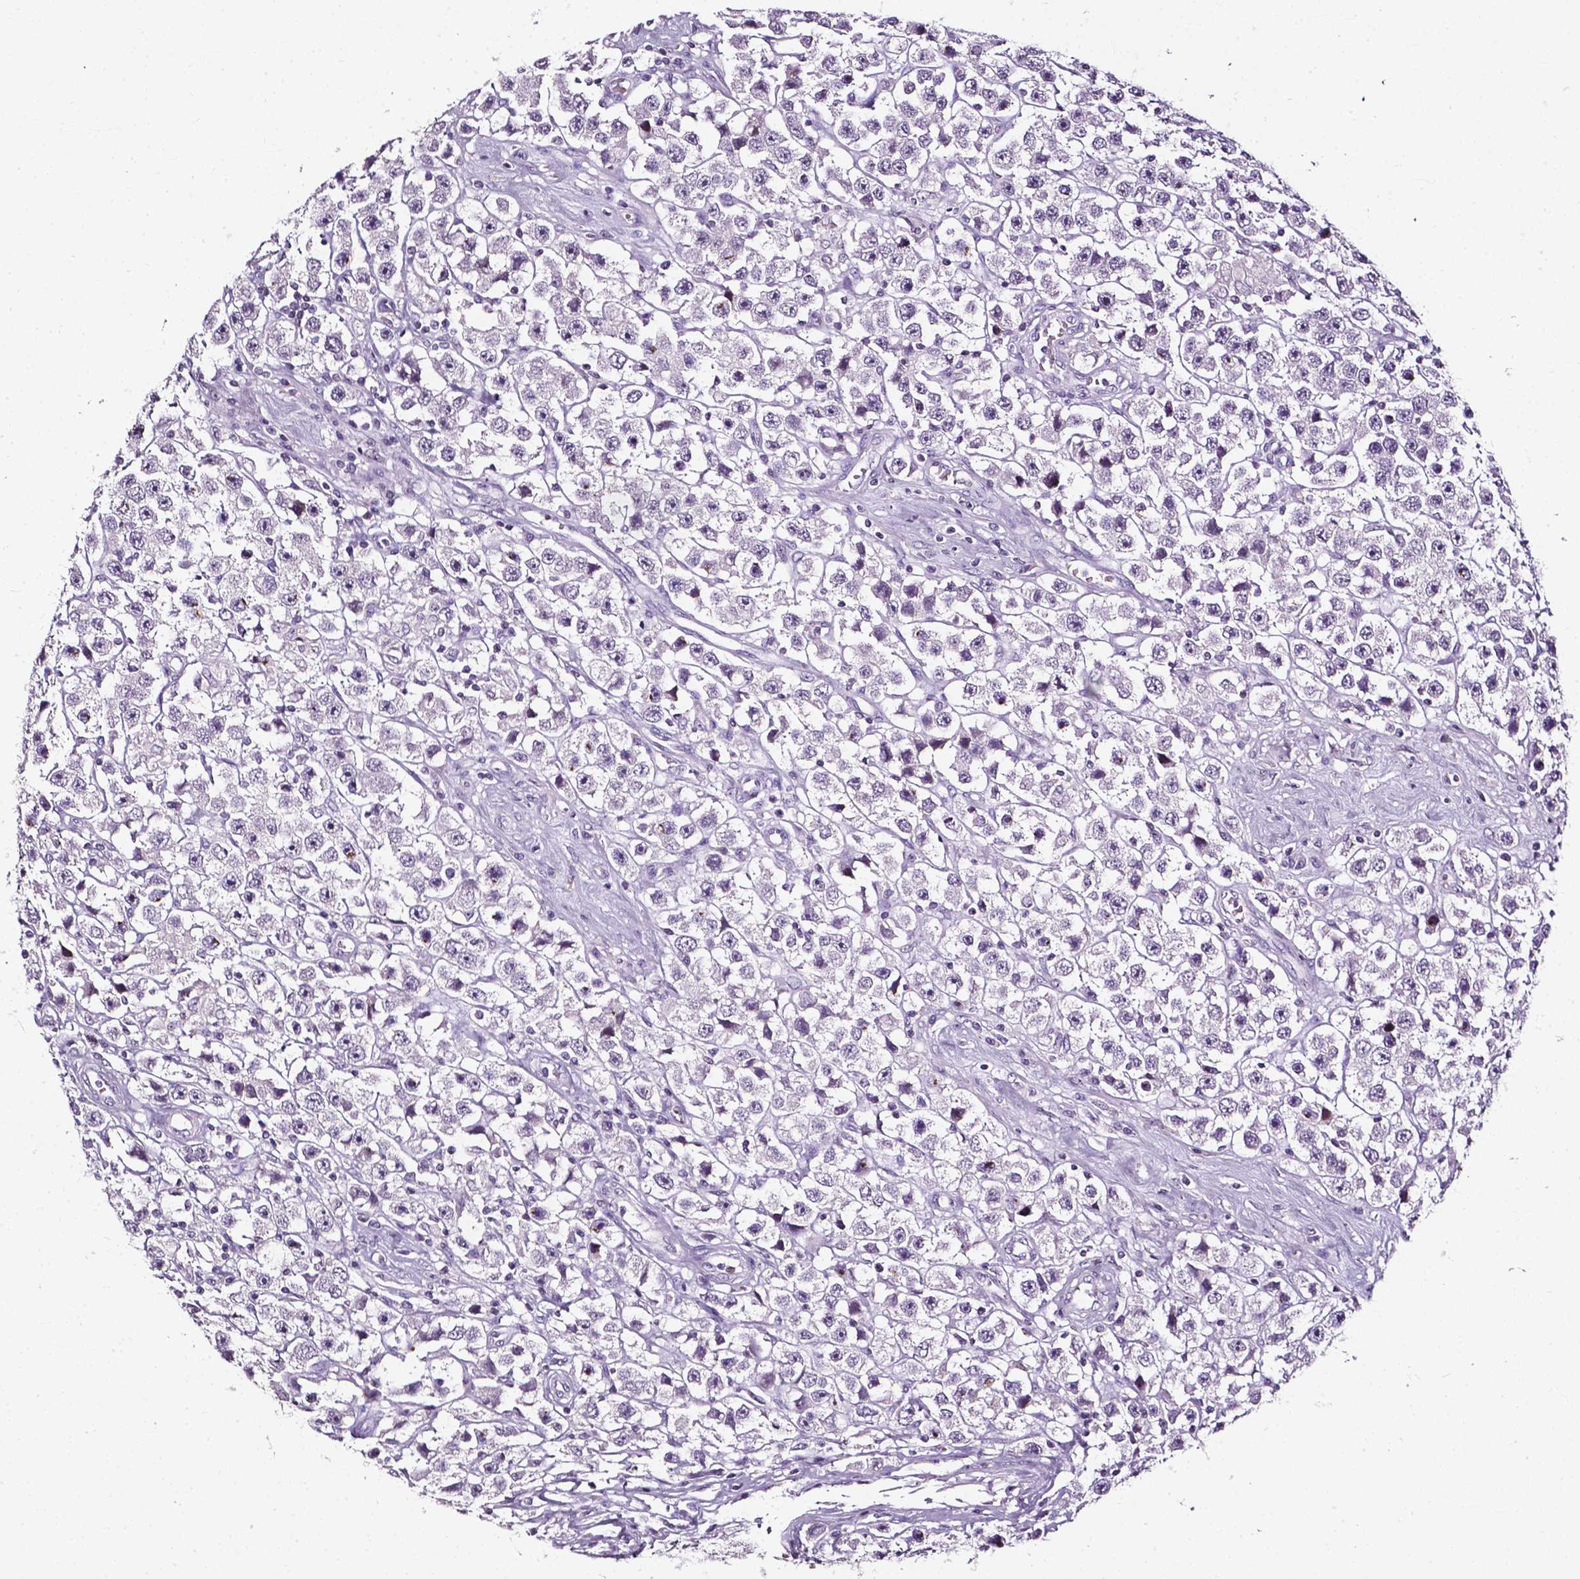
{"staining": {"intensity": "negative", "quantity": "none", "location": "none"}, "tissue": "testis cancer", "cell_type": "Tumor cells", "image_type": "cancer", "snomed": [{"axis": "morphology", "description": "Seminoma, NOS"}, {"axis": "topography", "description": "Testis"}], "caption": "This is a histopathology image of immunohistochemistry staining of testis cancer, which shows no positivity in tumor cells.", "gene": "AKR1B10", "patient": {"sex": "male", "age": 45}}